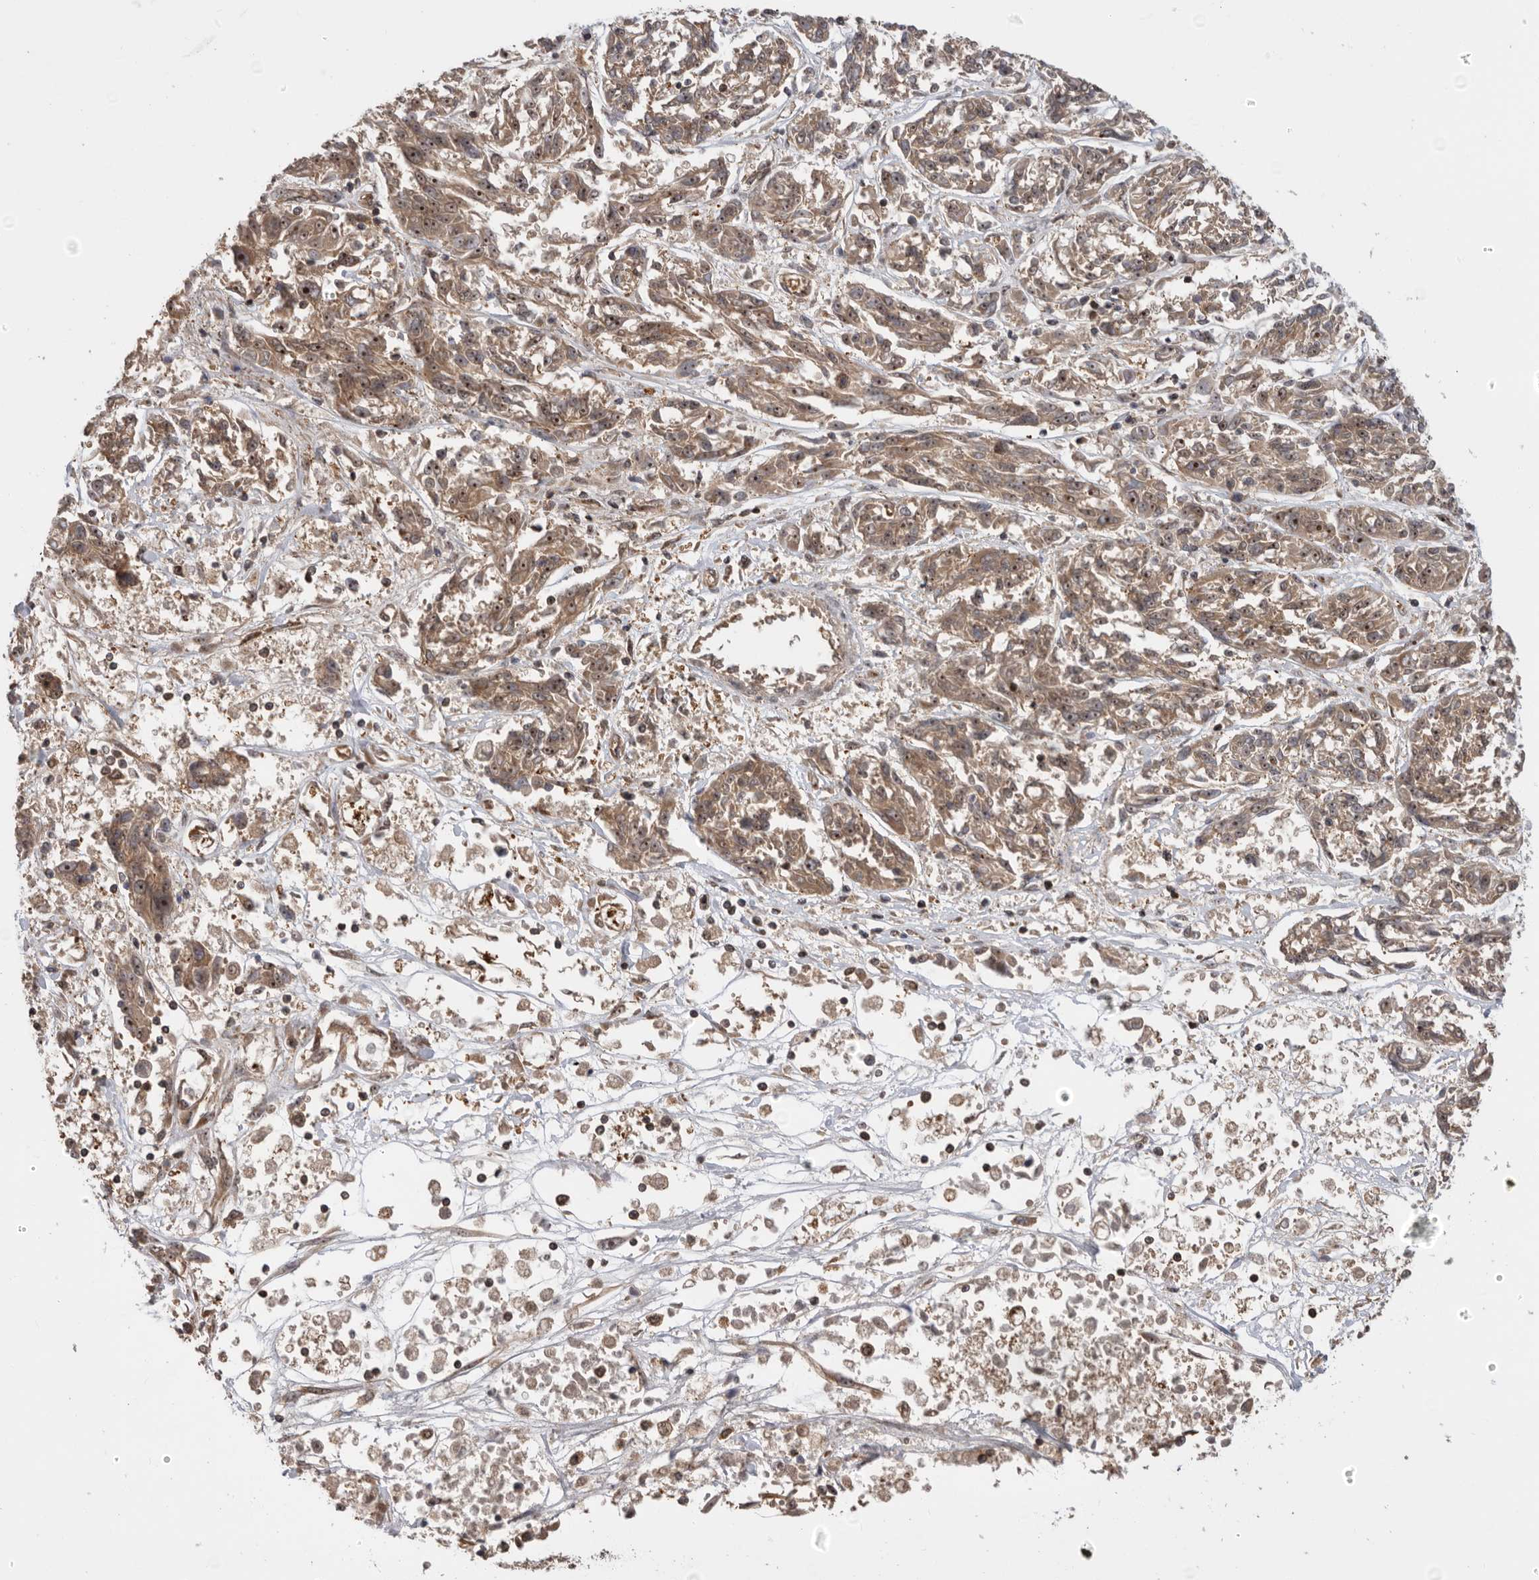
{"staining": {"intensity": "moderate", "quantity": ">75%", "location": "cytoplasmic/membranous,nuclear"}, "tissue": "melanoma", "cell_type": "Tumor cells", "image_type": "cancer", "snomed": [{"axis": "morphology", "description": "Malignant melanoma, NOS"}, {"axis": "topography", "description": "Skin"}], "caption": "Immunohistochemical staining of human melanoma exhibits medium levels of moderate cytoplasmic/membranous and nuclear protein staining in approximately >75% of tumor cells. The staining is performed using DAB brown chromogen to label protein expression. The nuclei are counter-stained blue using hematoxylin.", "gene": "DHDDS", "patient": {"sex": "male", "age": 53}}